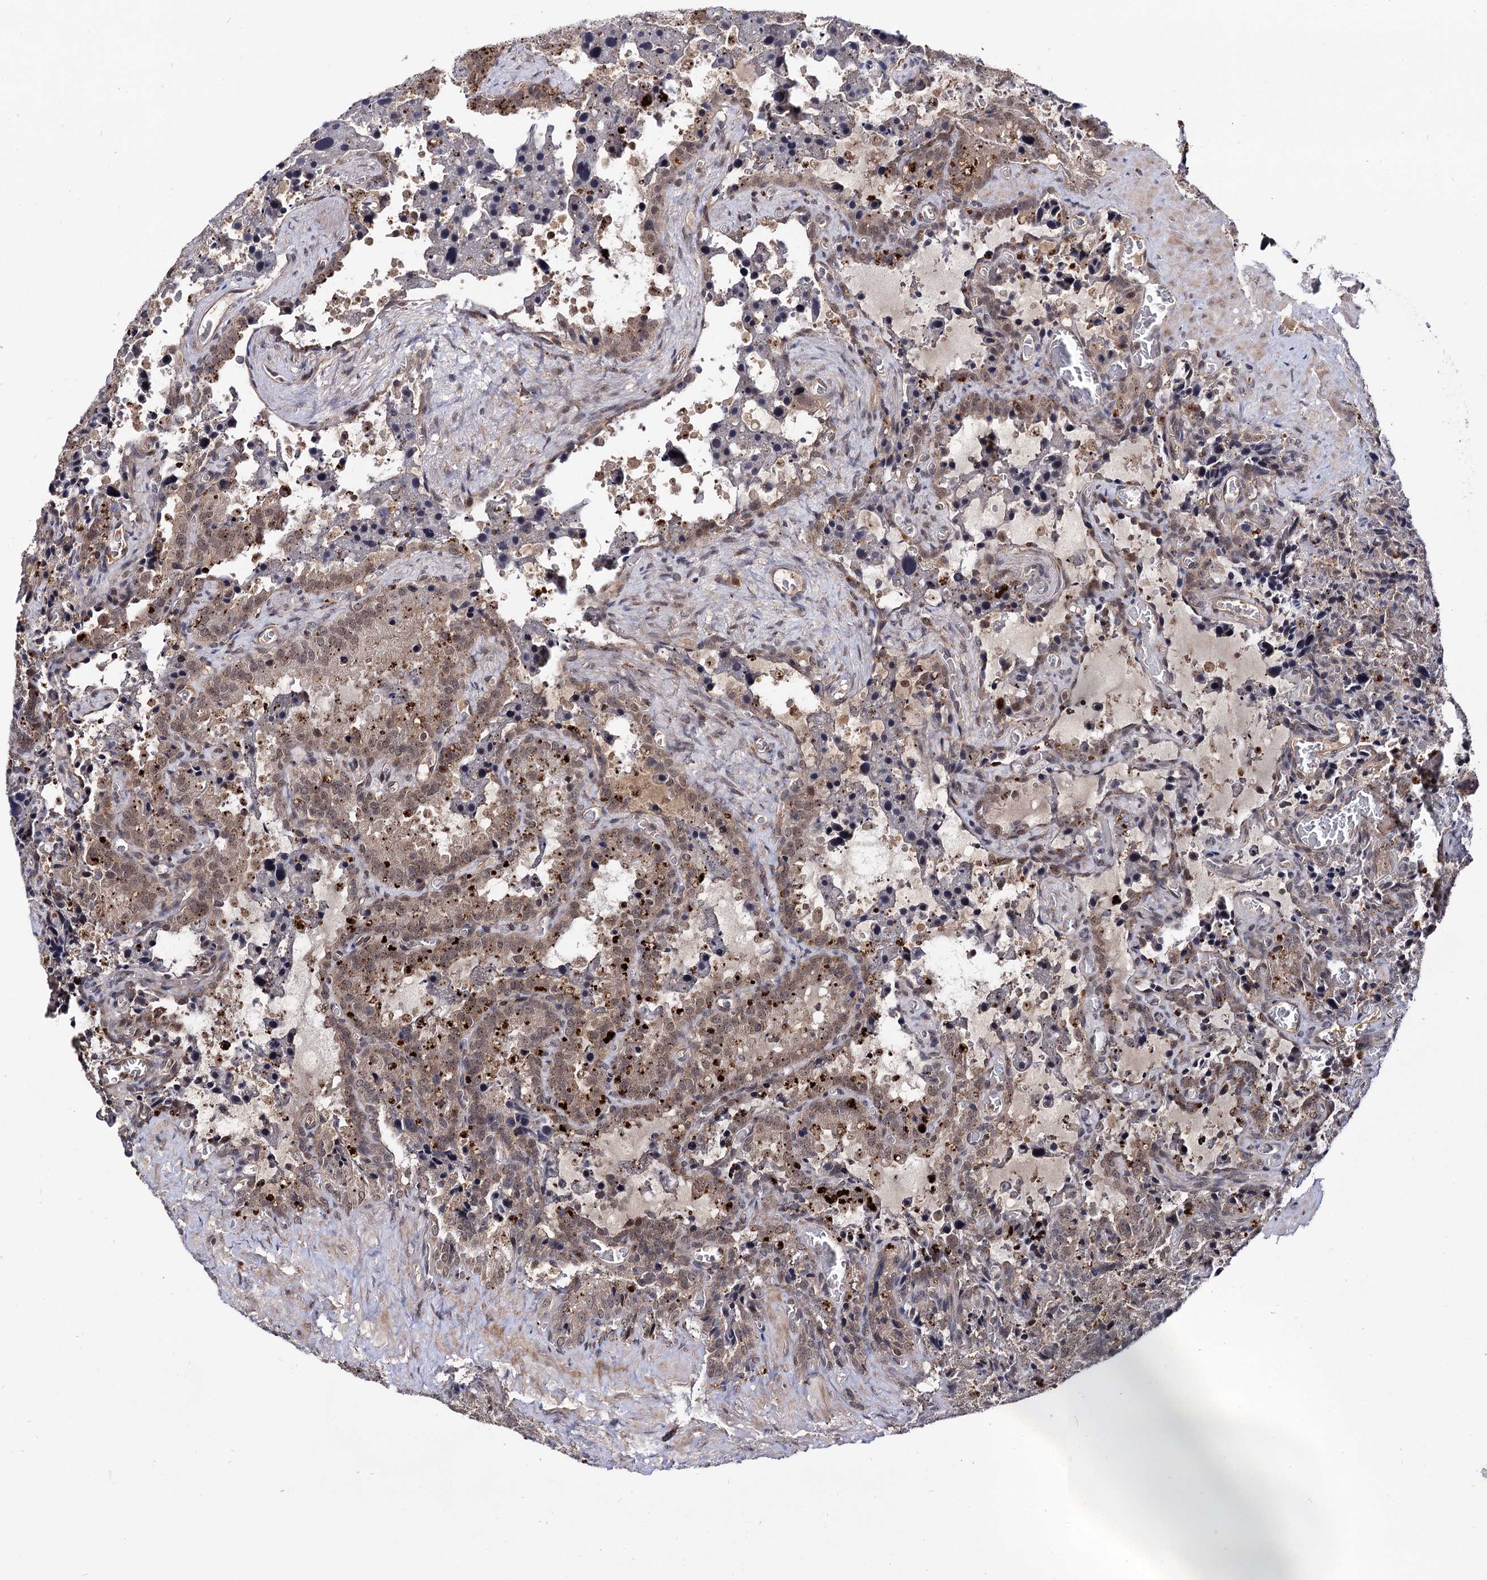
{"staining": {"intensity": "moderate", "quantity": "25%-75%", "location": "cytoplasmic/membranous"}, "tissue": "seminal vesicle", "cell_type": "Glandular cells", "image_type": "normal", "snomed": [{"axis": "morphology", "description": "Normal tissue, NOS"}, {"axis": "topography", "description": "Seminal veicle"}], "caption": "Glandular cells demonstrate moderate cytoplasmic/membranous expression in about 25%-75% of cells in normal seminal vesicle.", "gene": "MICAL2", "patient": {"sex": "male", "age": 62}}